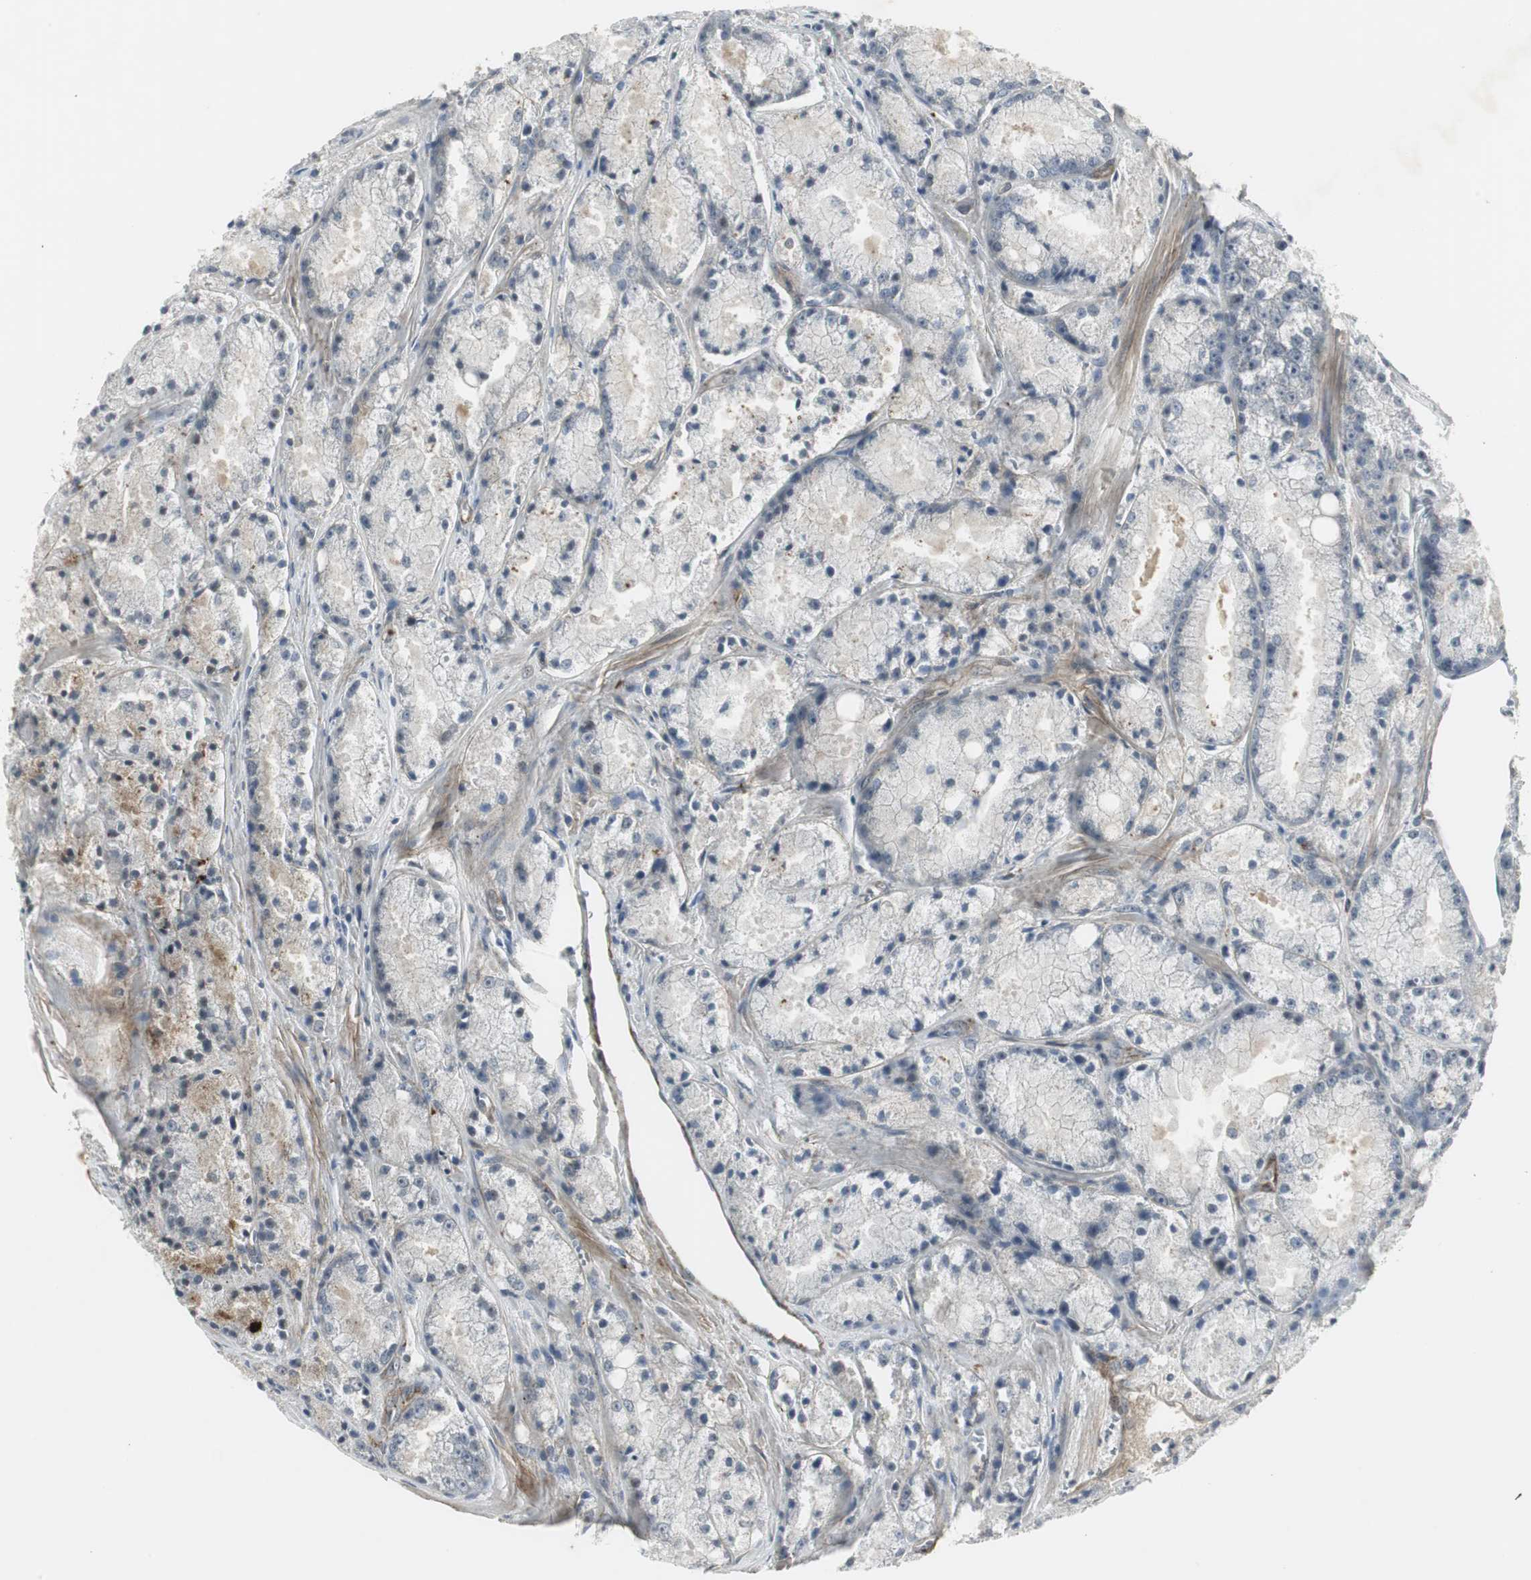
{"staining": {"intensity": "negative", "quantity": "none", "location": "none"}, "tissue": "prostate cancer", "cell_type": "Tumor cells", "image_type": "cancer", "snomed": [{"axis": "morphology", "description": "Adenocarcinoma, Low grade"}, {"axis": "topography", "description": "Prostate"}], "caption": "Tumor cells show no significant protein positivity in prostate cancer (adenocarcinoma (low-grade)).", "gene": "SCYL3", "patient": {"sex": "male", "age": 64}}